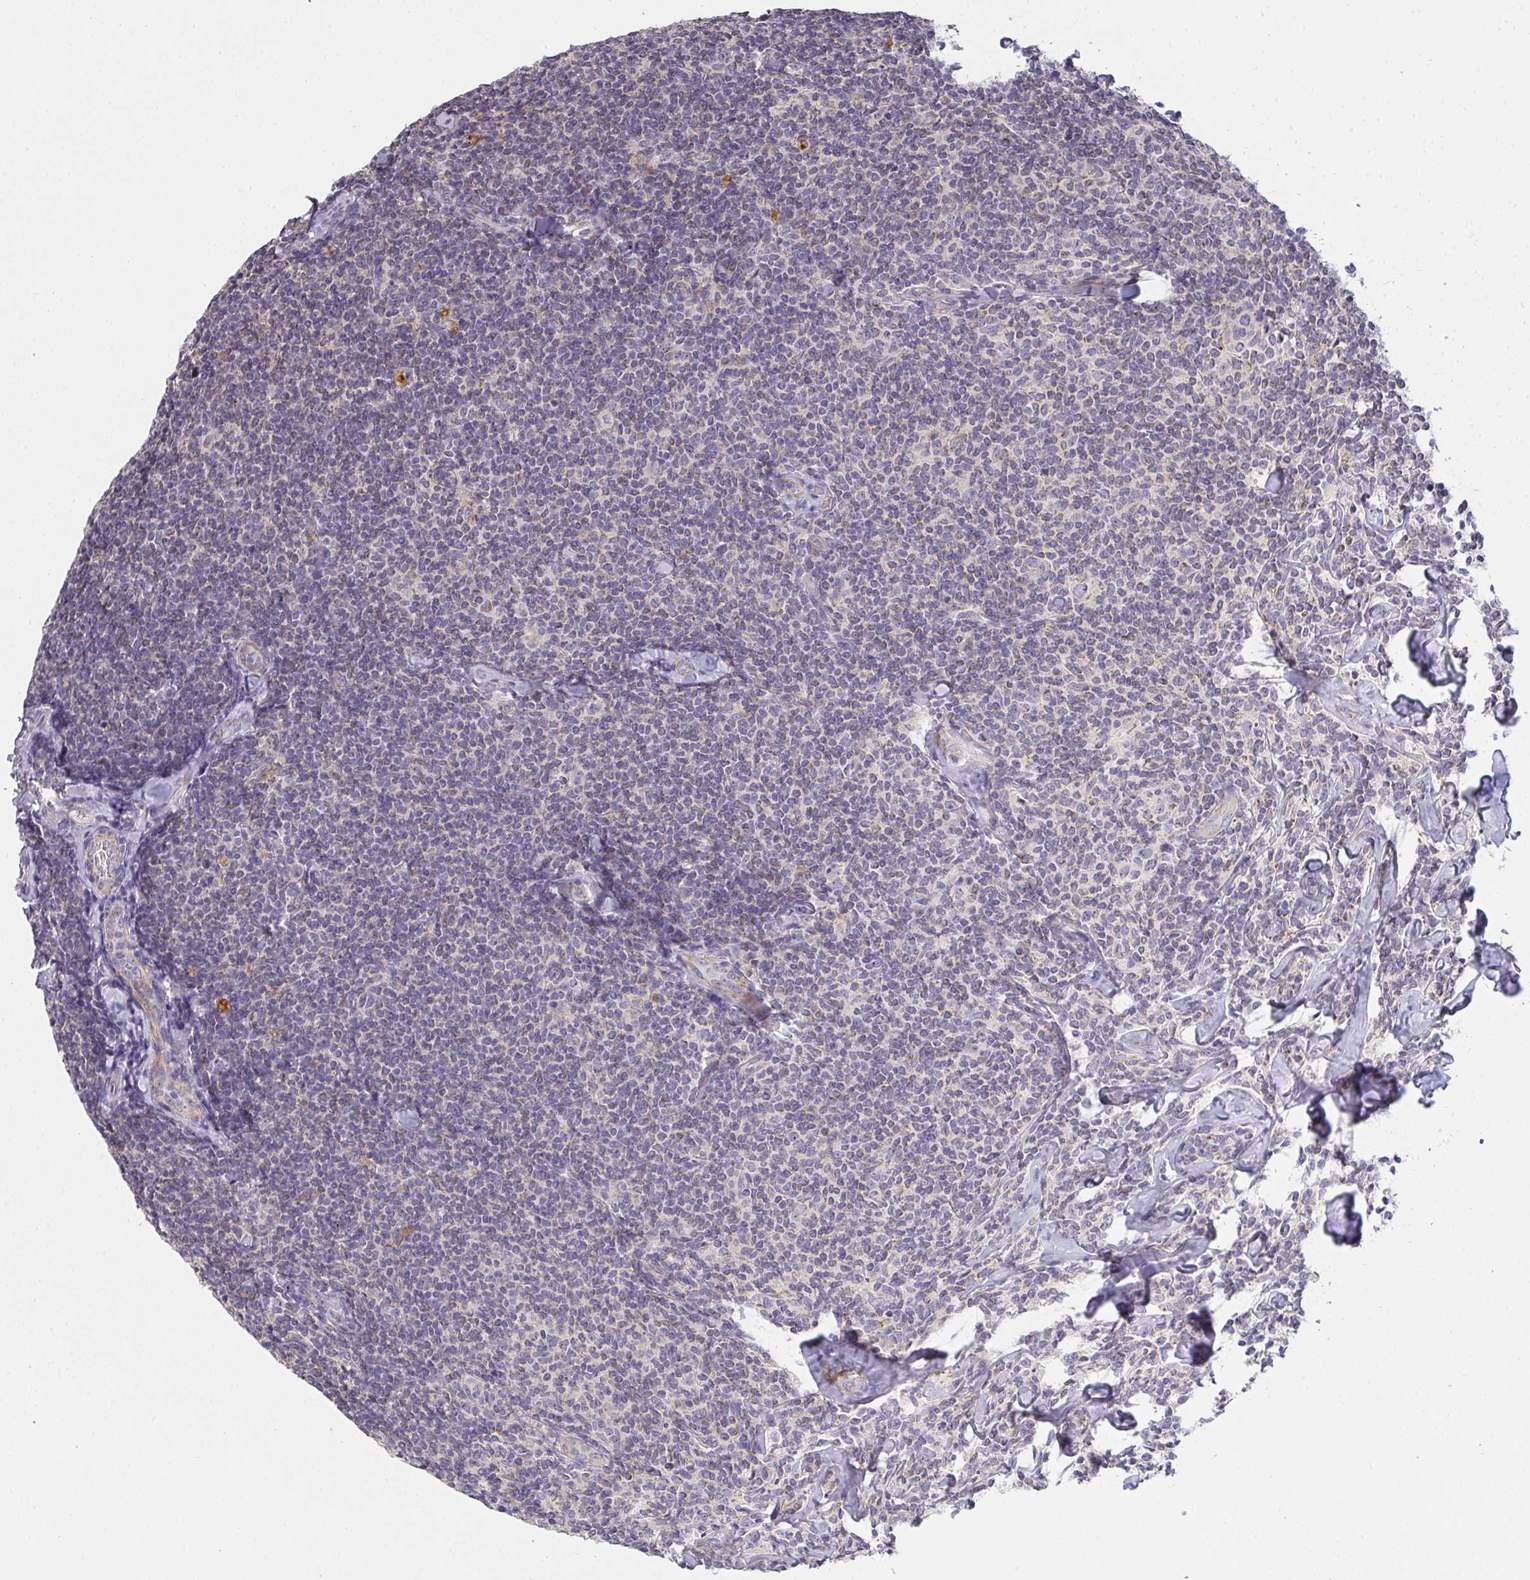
{"staining": {"intensity": "negative", "quantity": "none", "location": "none"}, "tissue": "lymphoma", "cell_type": "Tumor cells", "image_type": "cancer", "snomed": [{"axis": "morphology", "description": "Malignant lymphoma, non-Hodgkin's type, Low grade"}, {"axis": "topography", "description": "Lymph node"}], "caption": "Tumor cells are negative for protein expression in human lymphoma.", "gene": "TMEM219", "patient": {"sex": "female", "age": 56}}